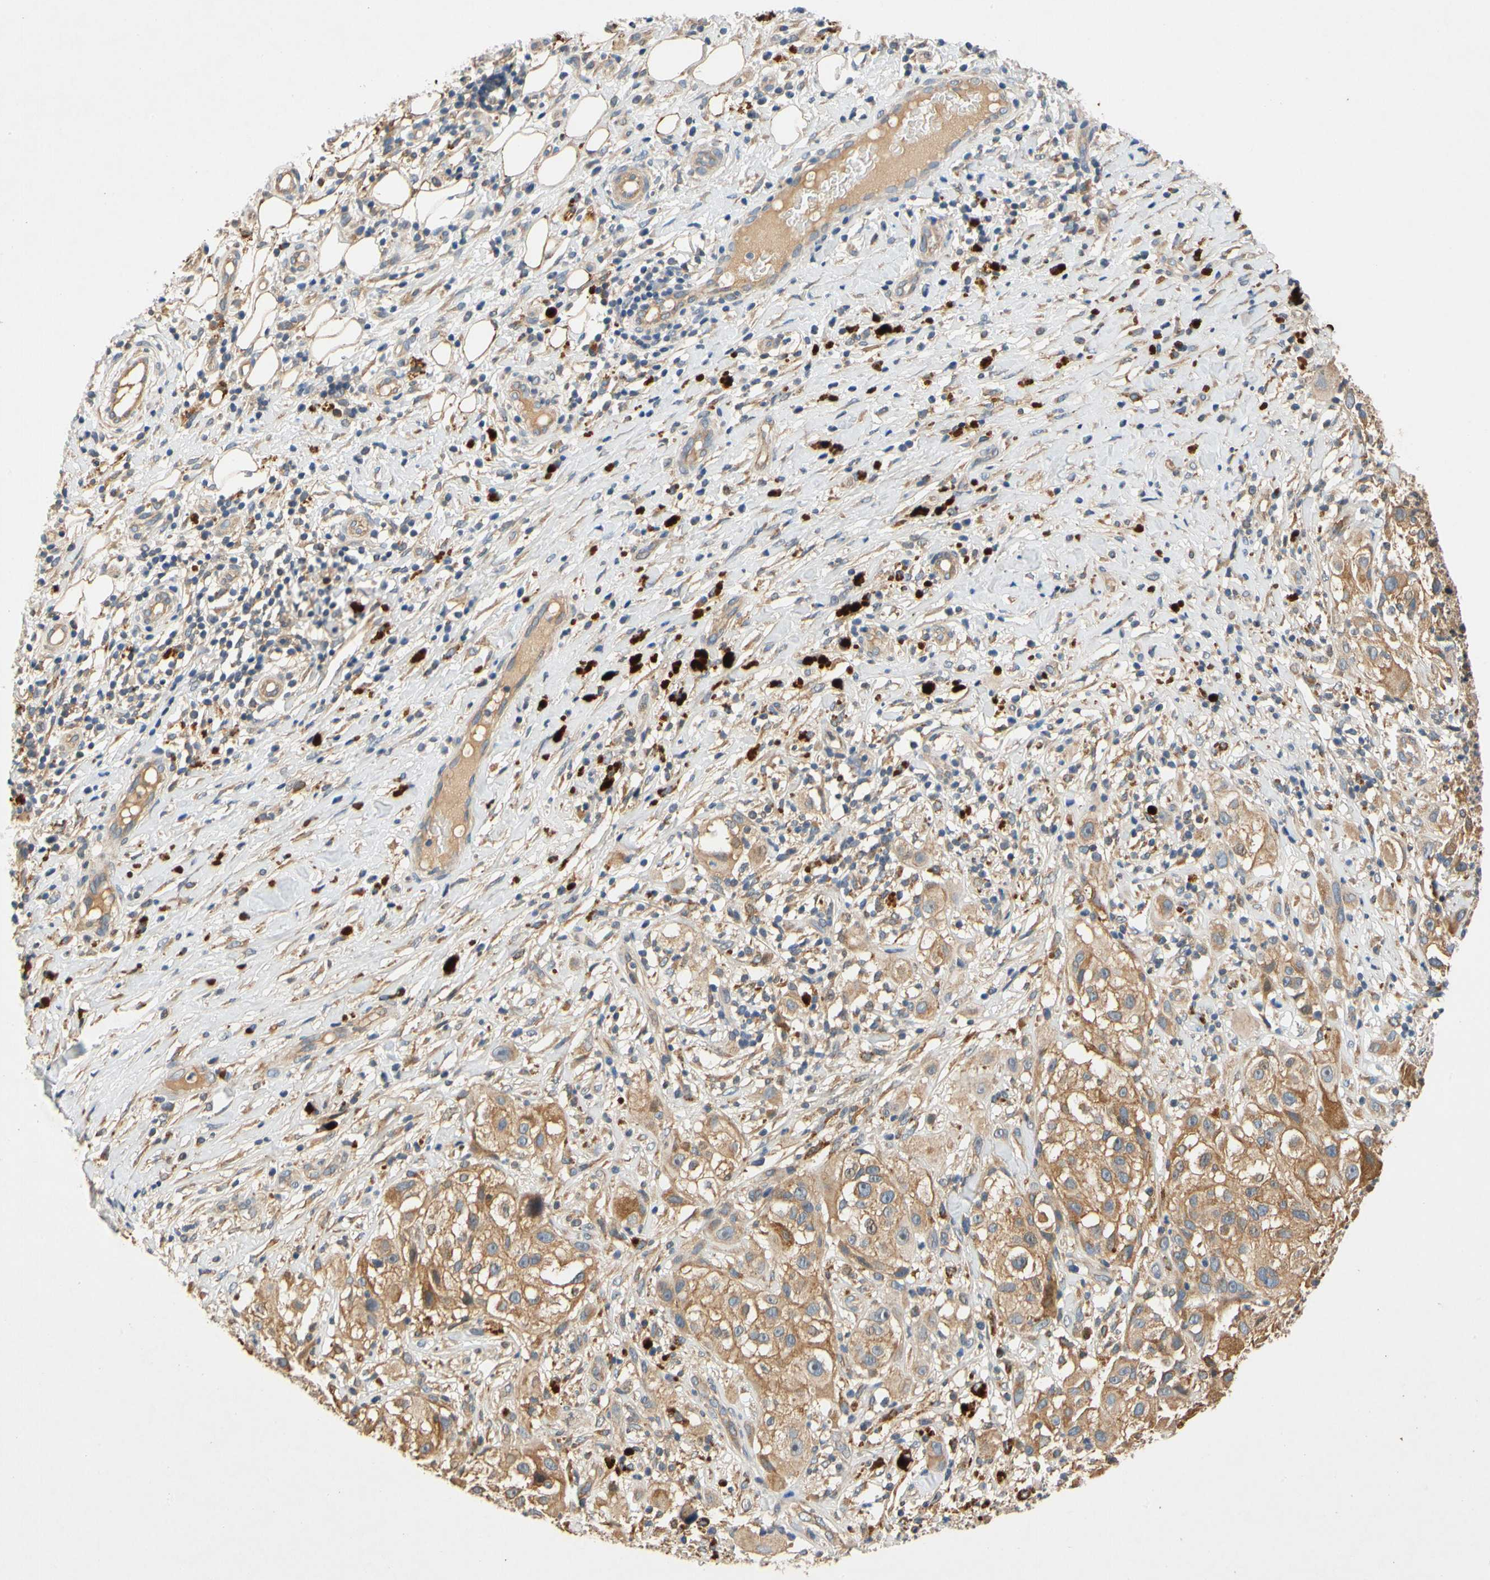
{"staining": {"intensity": "moderate", "quantity": ">75%", "location": "cytoplasmic/membranous"}, "tissue": "melanoma", "cell_type": "Tumor cells", "image_type": "cancer", "snomed": [{"axis": "morphology", "description": "Necrosis, NOS"}, {"axis": "morphology", "description": "Malignant melanoma, NOS"}, {"axis": "topography", "description": "Skin"}], "caption": "IHC histopathology image of malignant melanoma stained for a protein (brown), which displays medium levels of moderate cytoplasmic/membranous expression in approximately >75% of tumor cells.", "gene": "USP46", "patient": {"sex": "female", "age": 87}}